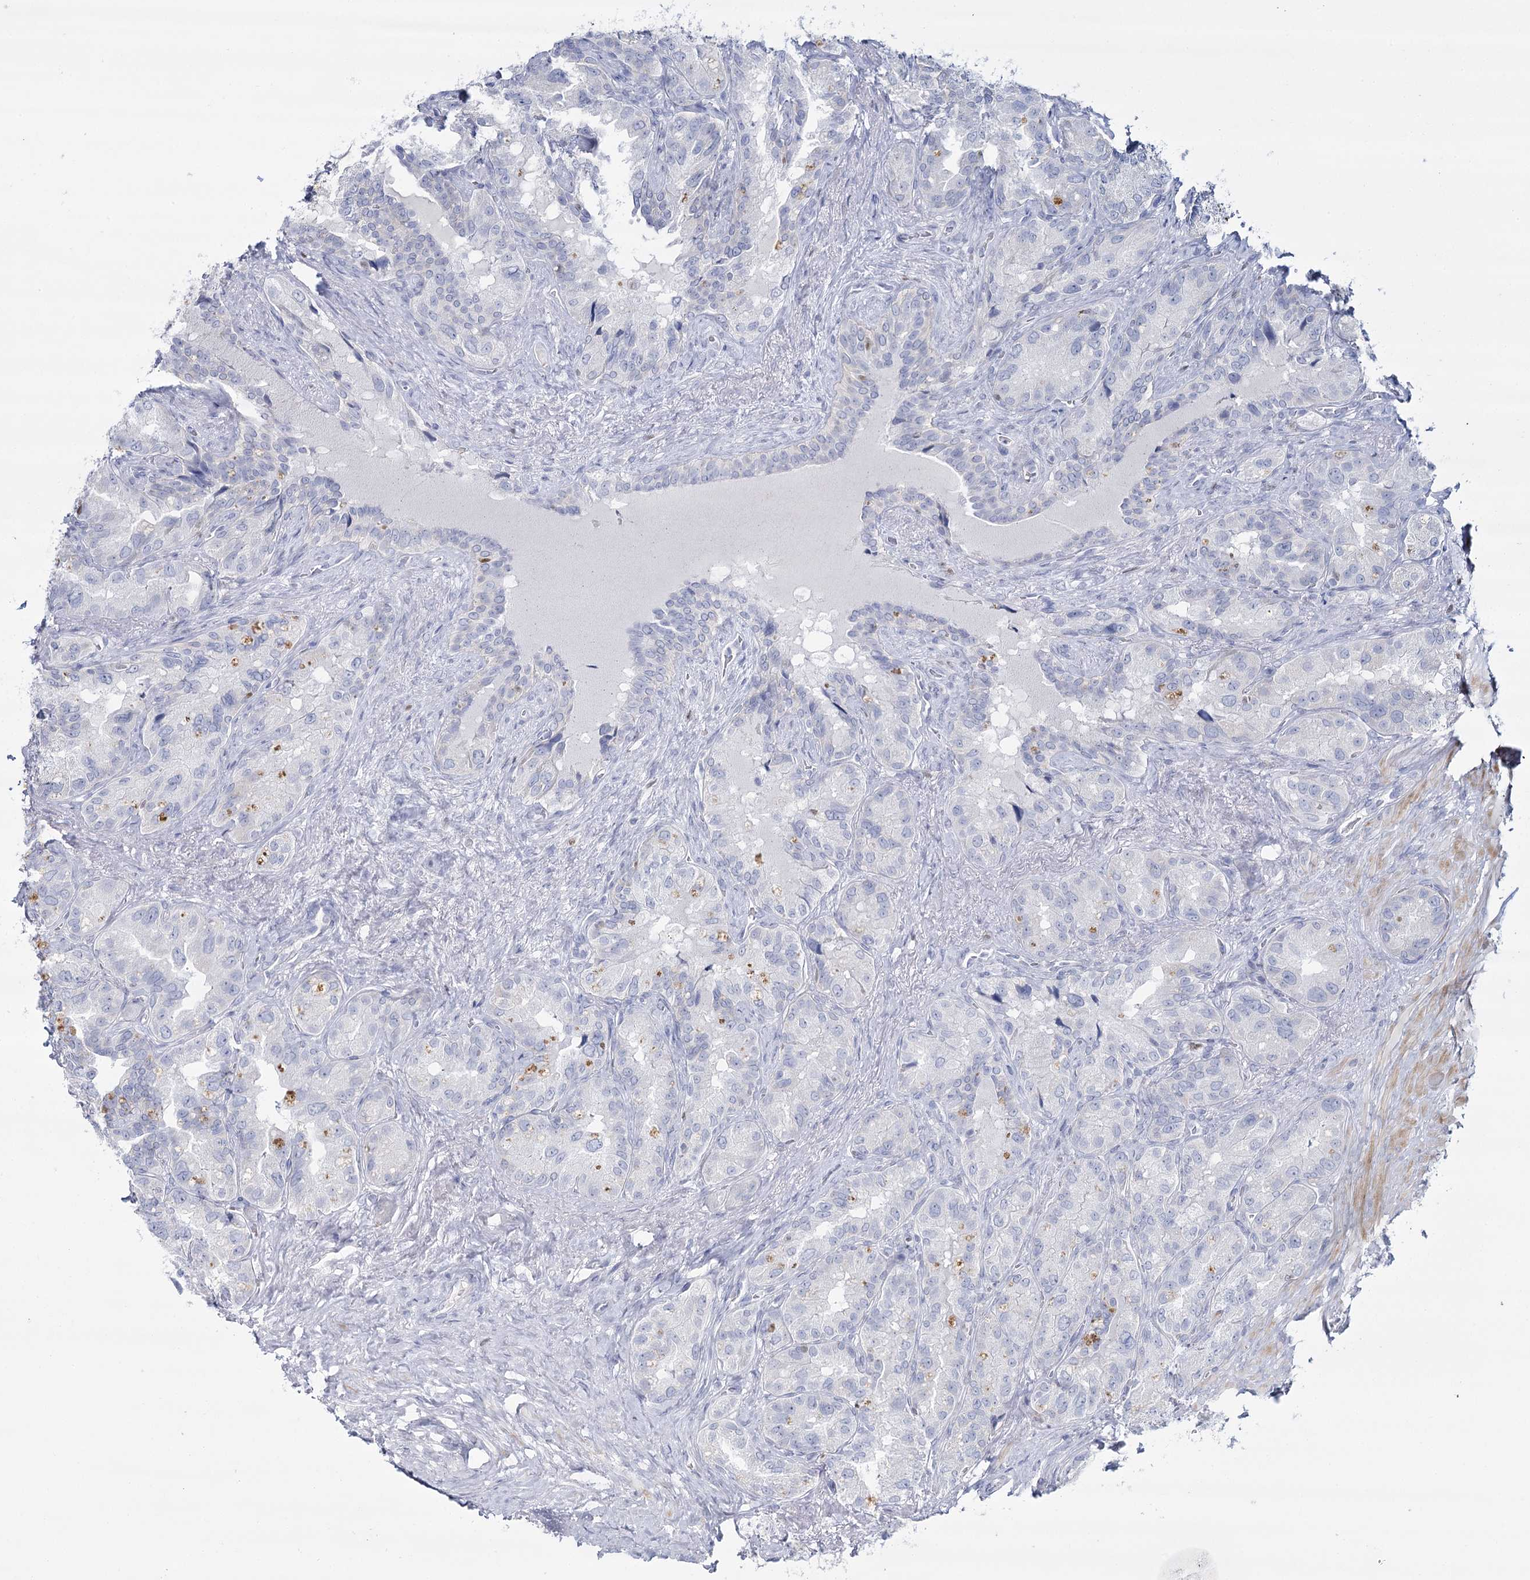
{"staining": {"intensity": "moderate", "quantity": "<25%", "location": "cytoplasmic/membranous"}, "tissue": "seminal vesicle", "cell_type": "Glandular cells", "image_type": "normal", "snomed": [{"axis": "morphology", "description": "Normal tissue, NOS"}, {"axis": "topography", "description": "Seminal veicle"}, {"axis": "topography", "description": "Peripheral nerve tissue"}], "caption": "There is low levels of moderate cytoplasmic/membranous expression in glandular cells of benign seminal vesicle, as demonstrated by immunohistochemical staining (brown color).", "gene": "IGSF3", "patient": {"sex": "male", "age": 67}}